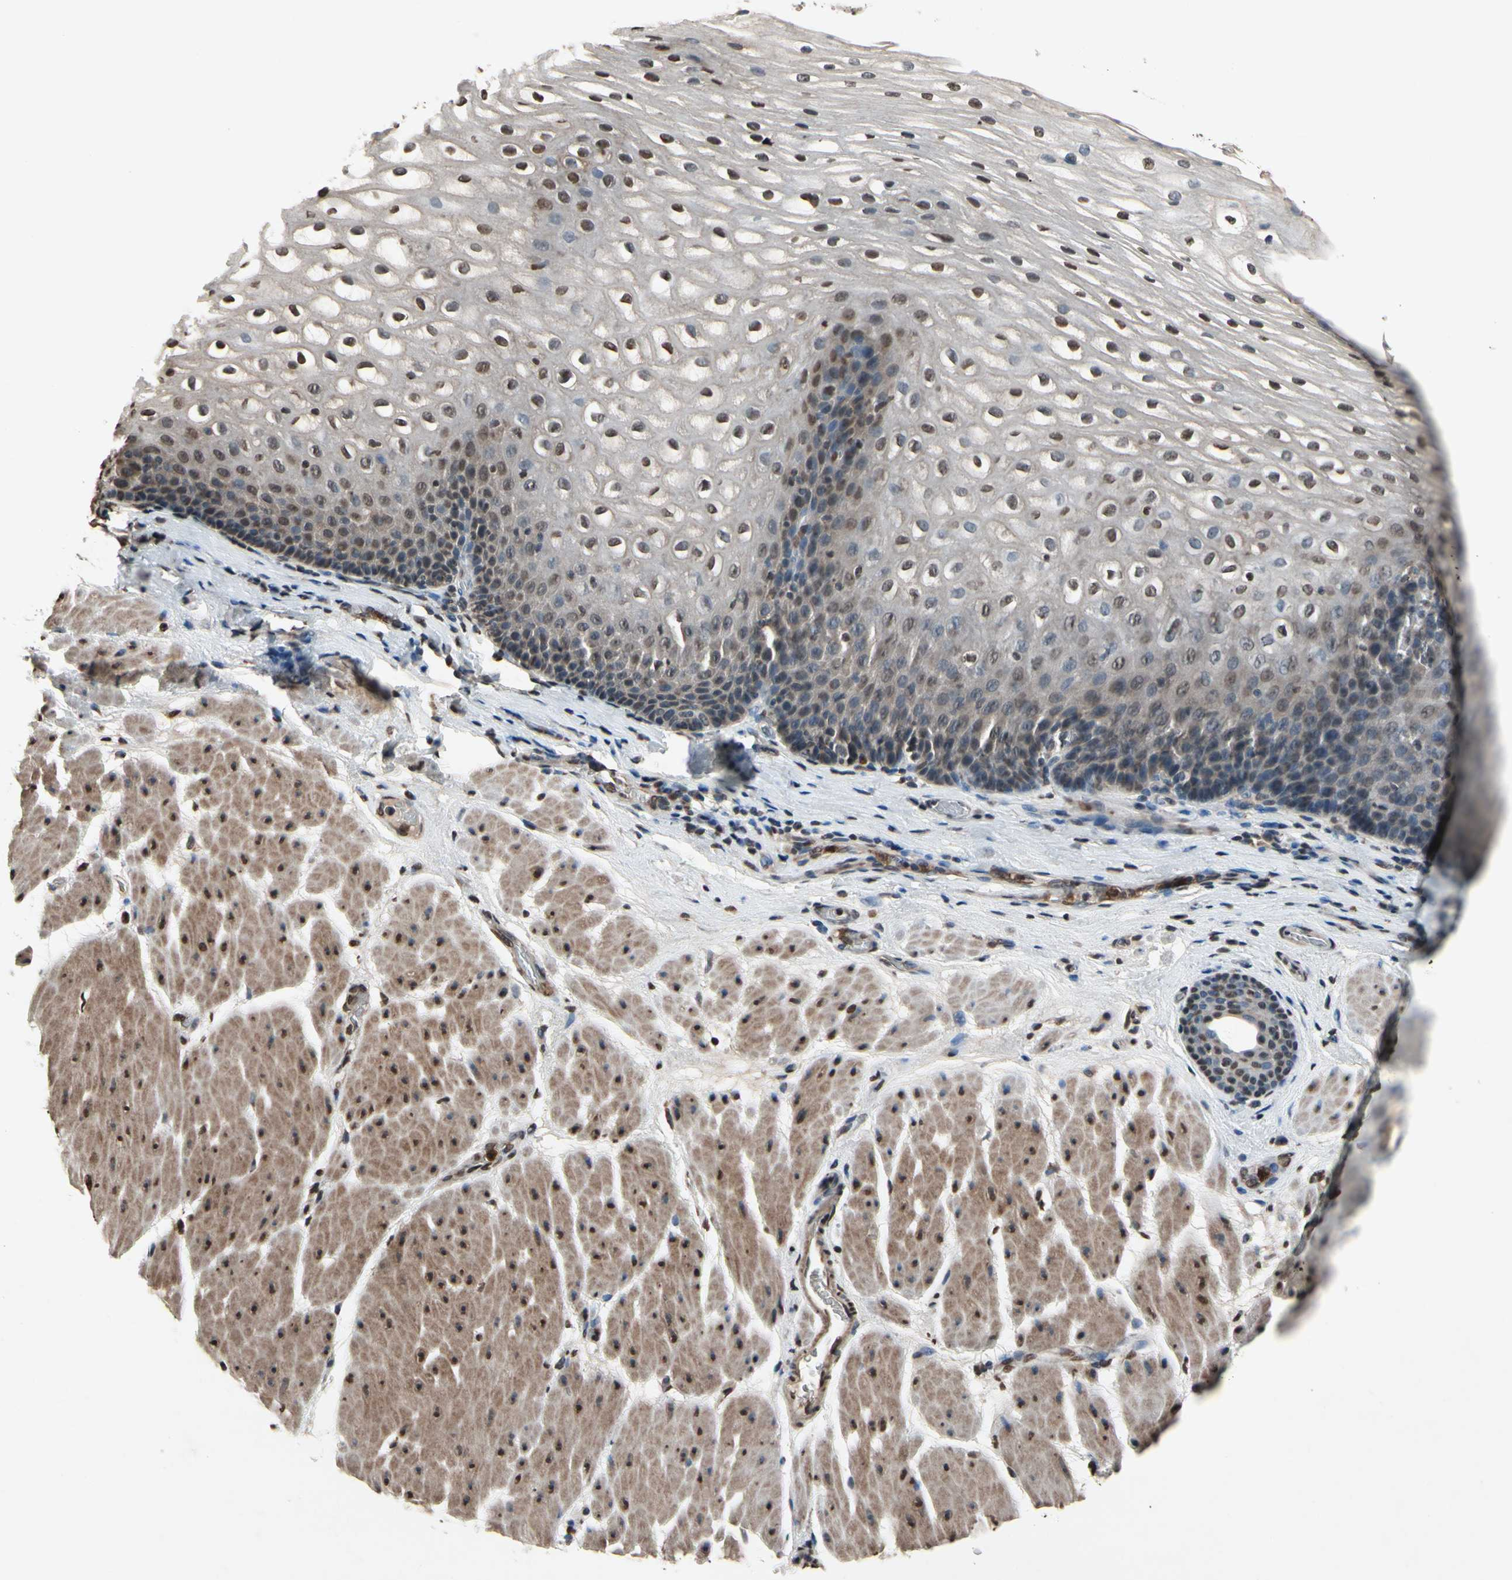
{"staining": {"intensity": "strong", "quantity": "25%-75%", "location": "nuclear"}, "tissue": "esophagus", "cell_type": "Squamous epithelial cells", "image_type": "normal", "snomed": [{"axis": "morphology", "description": "Normal tissue, NOS"}, {"axis": "topography", "description": "Esophagus"}], "caption": "Protein expression analysis of normal esophagus reveals strong nuclear staining in approximately 25%-75% of squamous epithelial cells.", "gene": "HIPK2", "patient": {"sex": "male", "age": 48}}